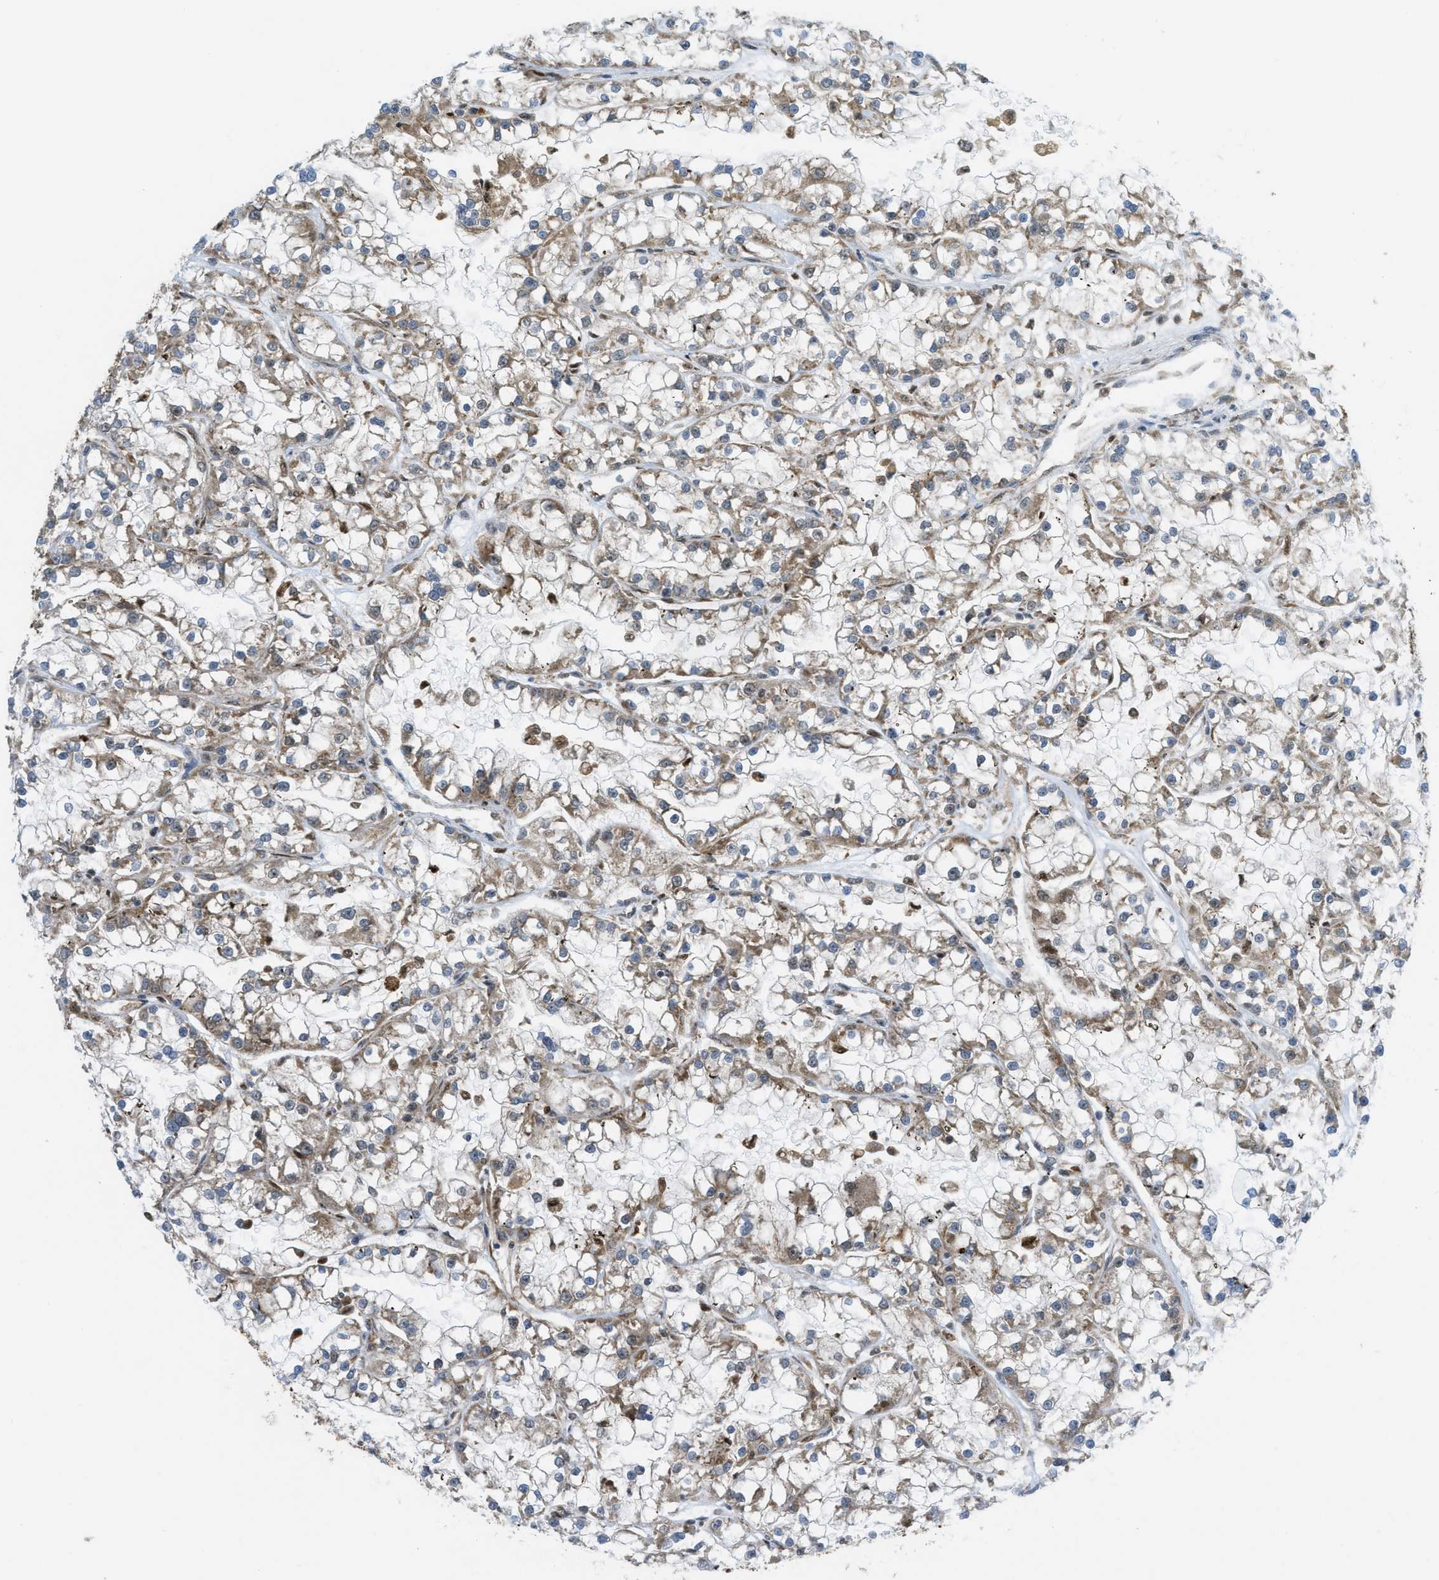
{"staining": {"intensity": "moderate", "quantity": "25%-75%", "location": "cytoplasmic/membranous"}, "tissue": "renal cancer", "cell_type": "Tumor cells", "image_type": "cancer", "snomed": [{"axis": "morphology", "description": "Adenocarcinoma, NOS"}, {"axis": "topography", "description": "Kidney"}], "caption": "Immunohistochemical staining of renal cancer (adenocarcinoma) exhibits medium levels of moderate cytoplasmic/membranous protein staining in about 25%-75% of tumor cells.", "gene": "TNPO1", "patient": {"sex": "female", "age": 52}}